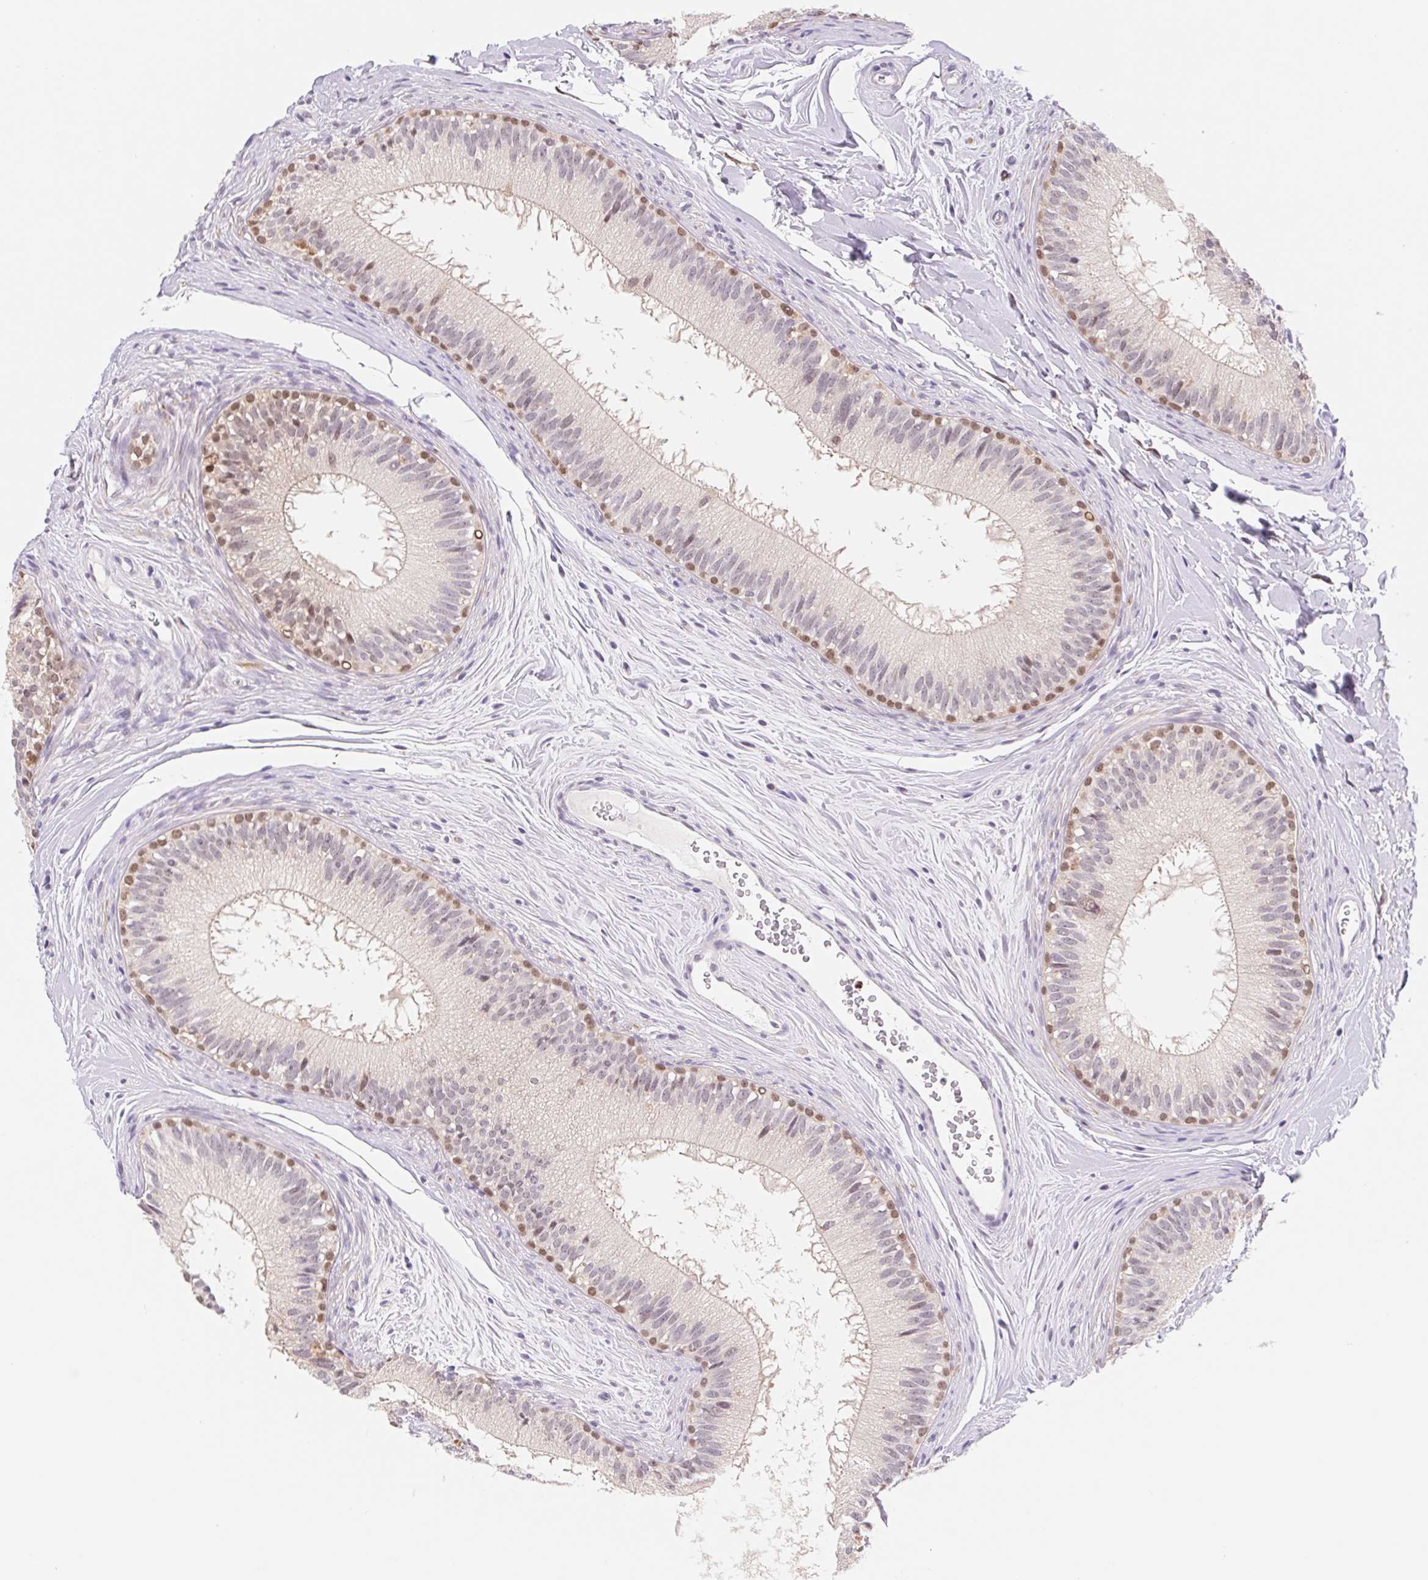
{"staining": {"intensity": "moderate", "quantity": "25%-75%", "location": "nuclear"}, "tissue": "epididymis", "cell_type": "Glandular cells", "image_type": "normal", "snomed": [{"axis": "morphology", "description": "Normal tissue, NOS"}, {"axis": "topography", "description": "Epididymis"}], "caption": "Immunohistochemical staining of unremarkable human epididymis exhibits moderate nuclear protein positivity in about 25%-75% of glandular cells. (DAB (3,3'-diaminobenzidine) IHC with brightfield microscopy, high magnification).", "gene": "L3MBTL4", "patient": {"sex": "male", "age": 44}}